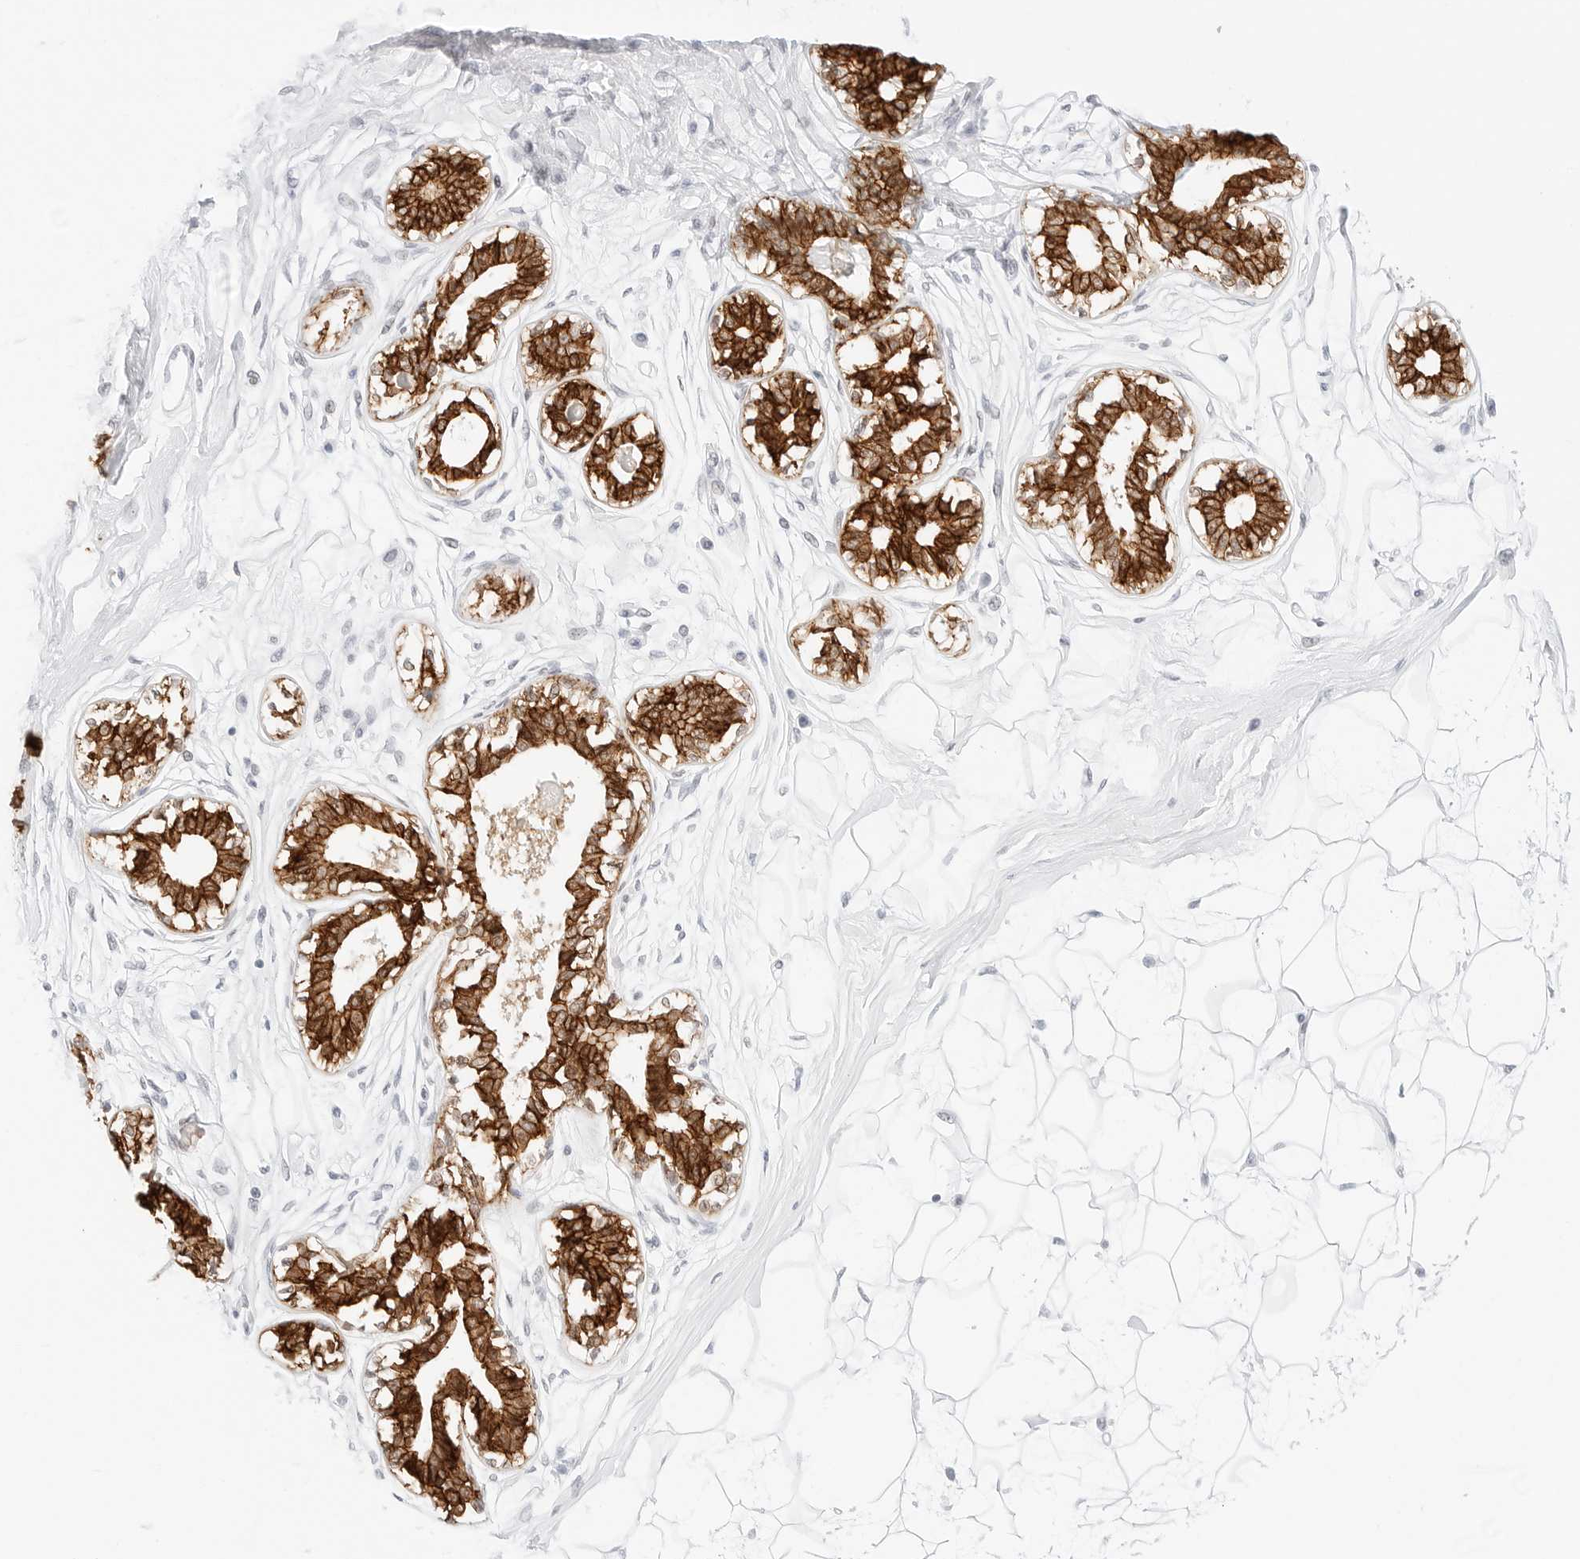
{"staining": {"intensity": "negative", "quantity": "none", "location": "none"}, "tissue": "breast", "cell_type": "Adipocytes", "image_type": "normal", "snomed": [{"axis": "morphology", "description": "Normal tissue, NOS"}, {"axis": "topography", "description": "Breast"}], "caption": "This is a image of immunohistochemistry staining of benign breast, which shows no positivity in adipocytes.", "gene": "CDH1", "patient": {"sex": "female", "age": 45}}